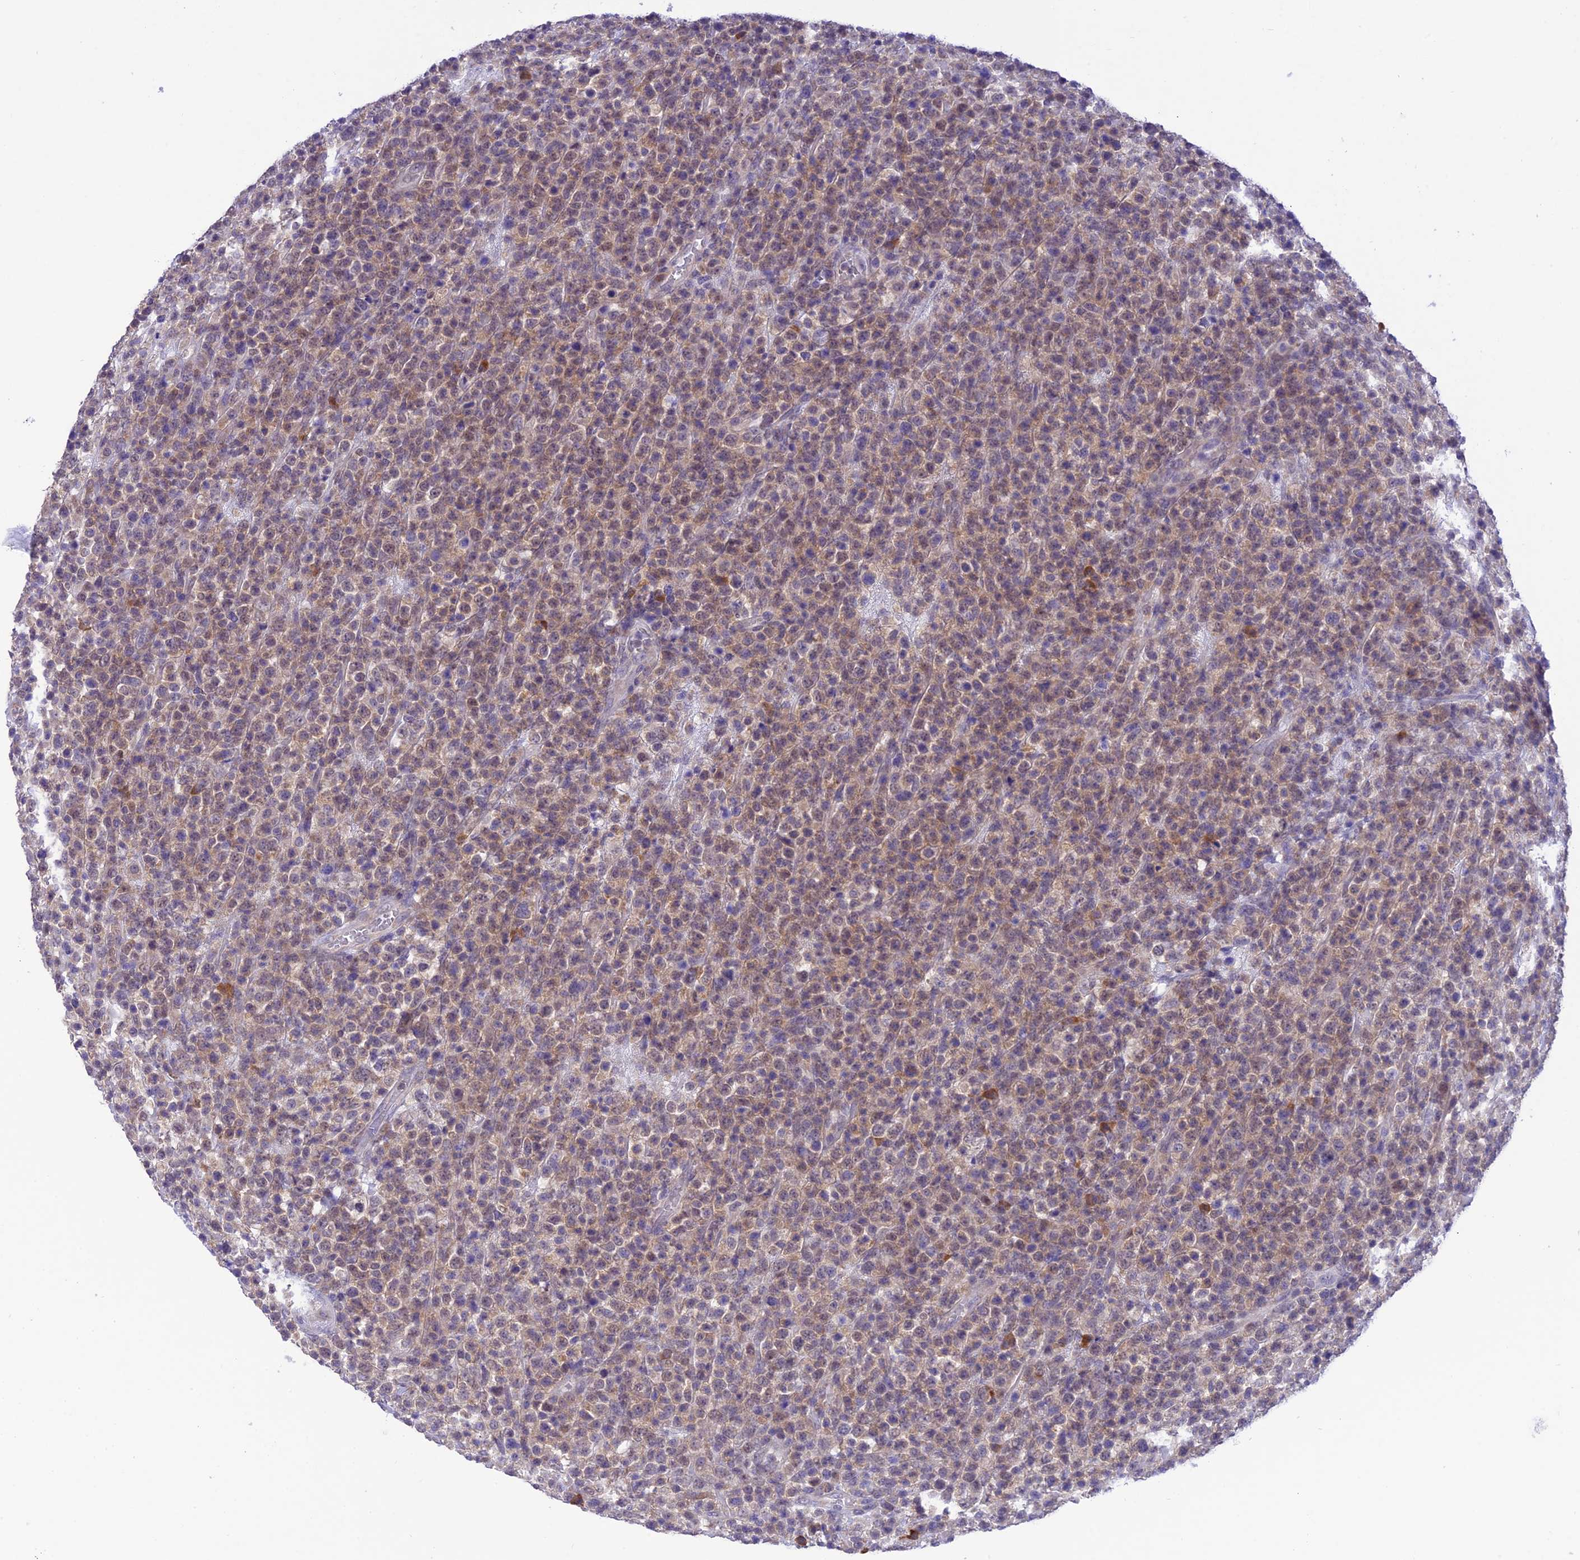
{"staining": {"intensity": "weak", "quantity": "25%-75%", "location": "cytoplasmic/membranous"}, "tissue": "lymphoma", "cell_type": "Tumor cells", "image_type": "cancer", "snomed": [{"axis": "morphology", "description": "Malignant lymphoma, non-Hodgkin's type, High grade"}, {"axis": "topography", "description": "Colon"}], "caption": "High-power microscopy captured an IHC histopathology image of high-grade malignant lymphoma, non-Hodgkin's type, revealing weak cytoplasmic/membranous positivity in approximately 25%-75% of tumor cells.", "gene": "RNF126", "patient": {"sex": "female", "age": 53}}